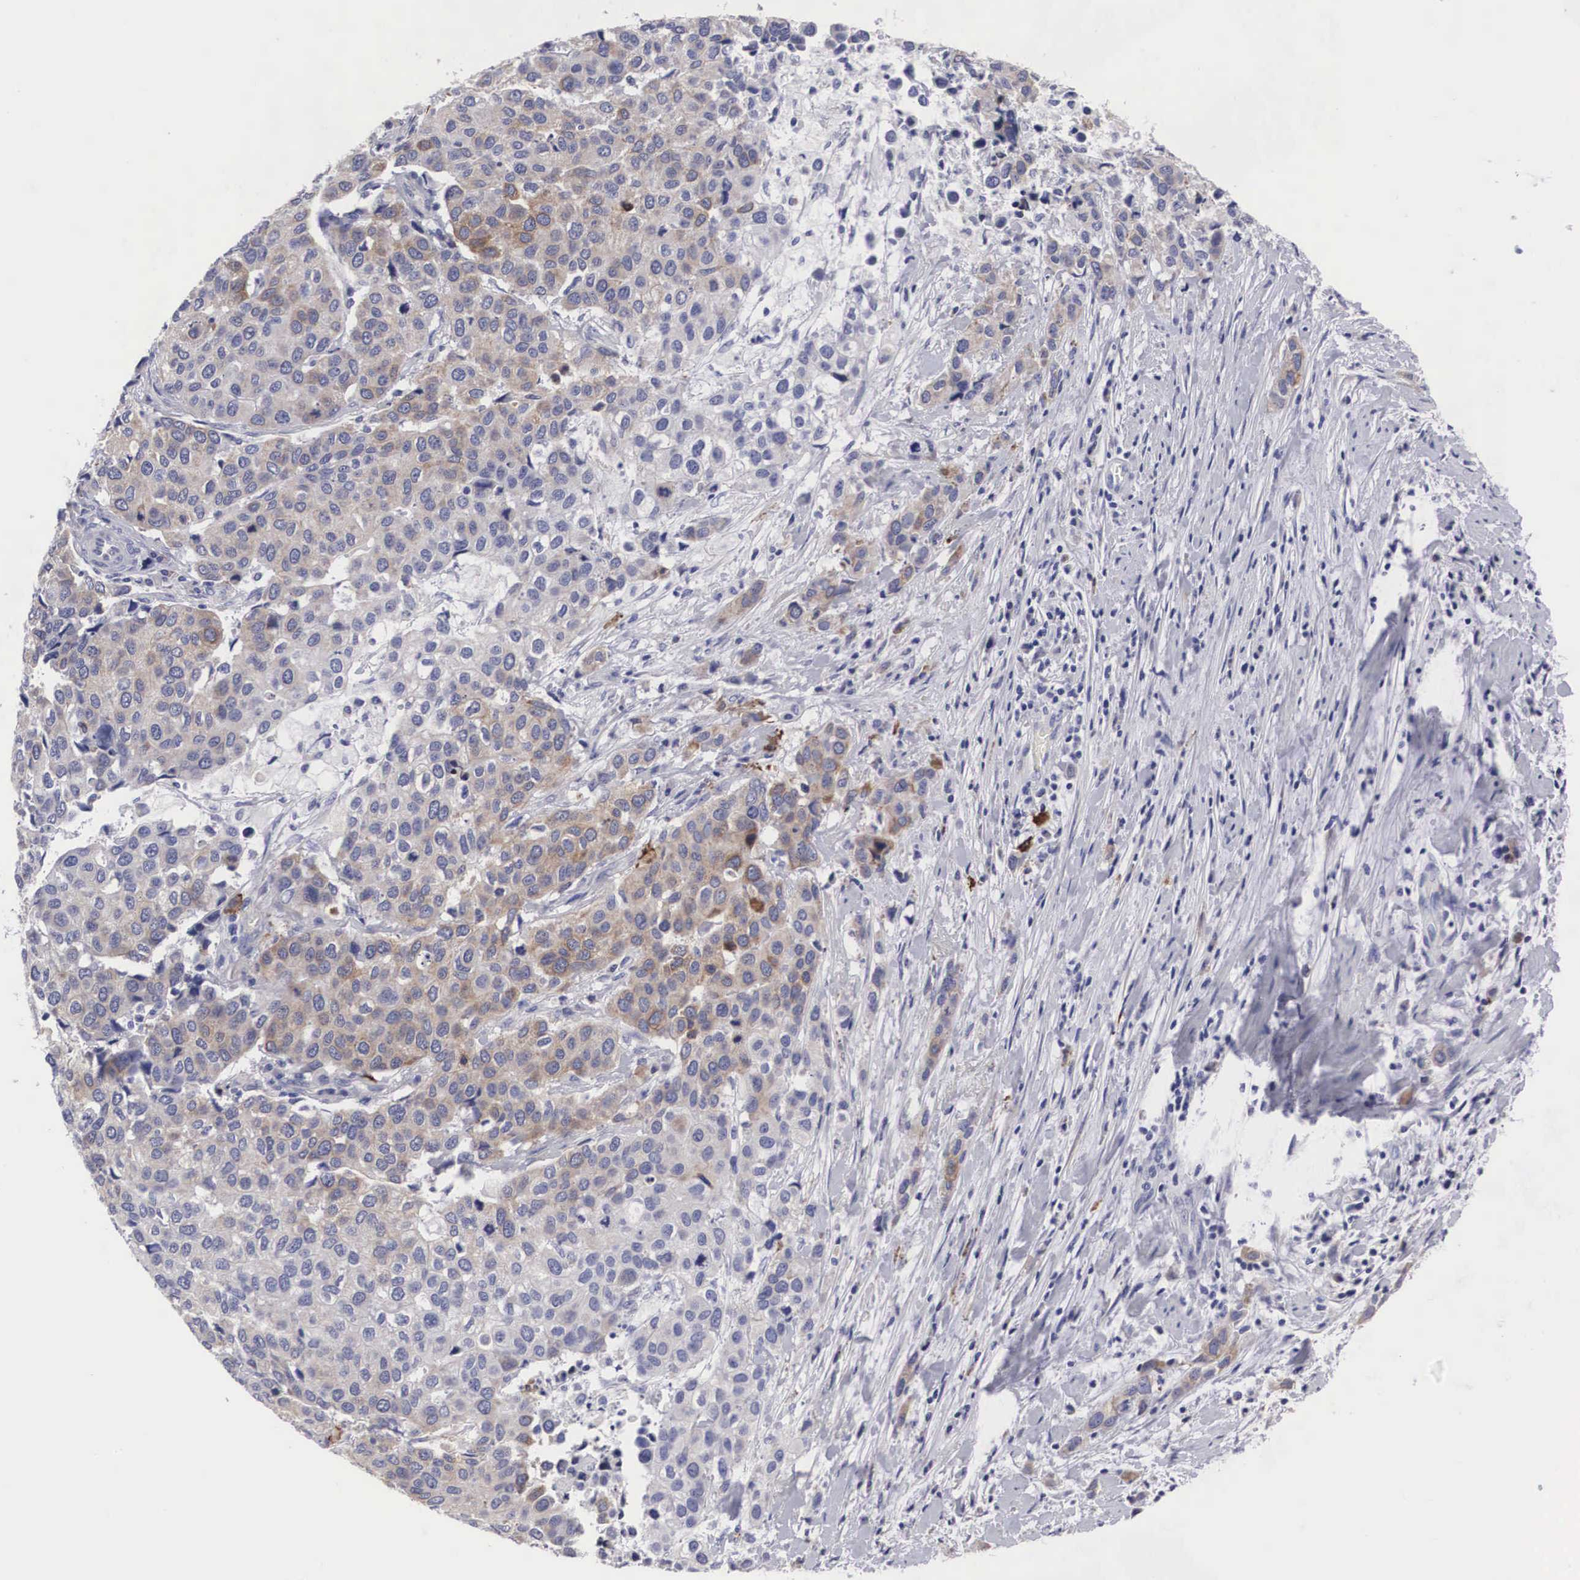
{"staining": {"intensity": "weak", "quantity": "25%-75%", "location": "cytoplasmic/membranous"}, "tissue": "cervical cancer", "cell_type": "Tumor cells", "image_type": "cancer", "snomed": [{"axis": "morphology", "description": "Squamous cell carcinoma, NOS"}, {"axis": "topography", "description": "Cervix"}], "caption": "IHC image of neoplastic tissue: human cervical cancer stained using immunohistochemistry demonstrates low levels of weak protein expression localized specifically in the cytoplasmic/membranous of tumor cells, appearing as a cytoplasmic/membranous brown color.", "gene": "ARMCX3", "patient": {"sex": "female", "age": 54}}